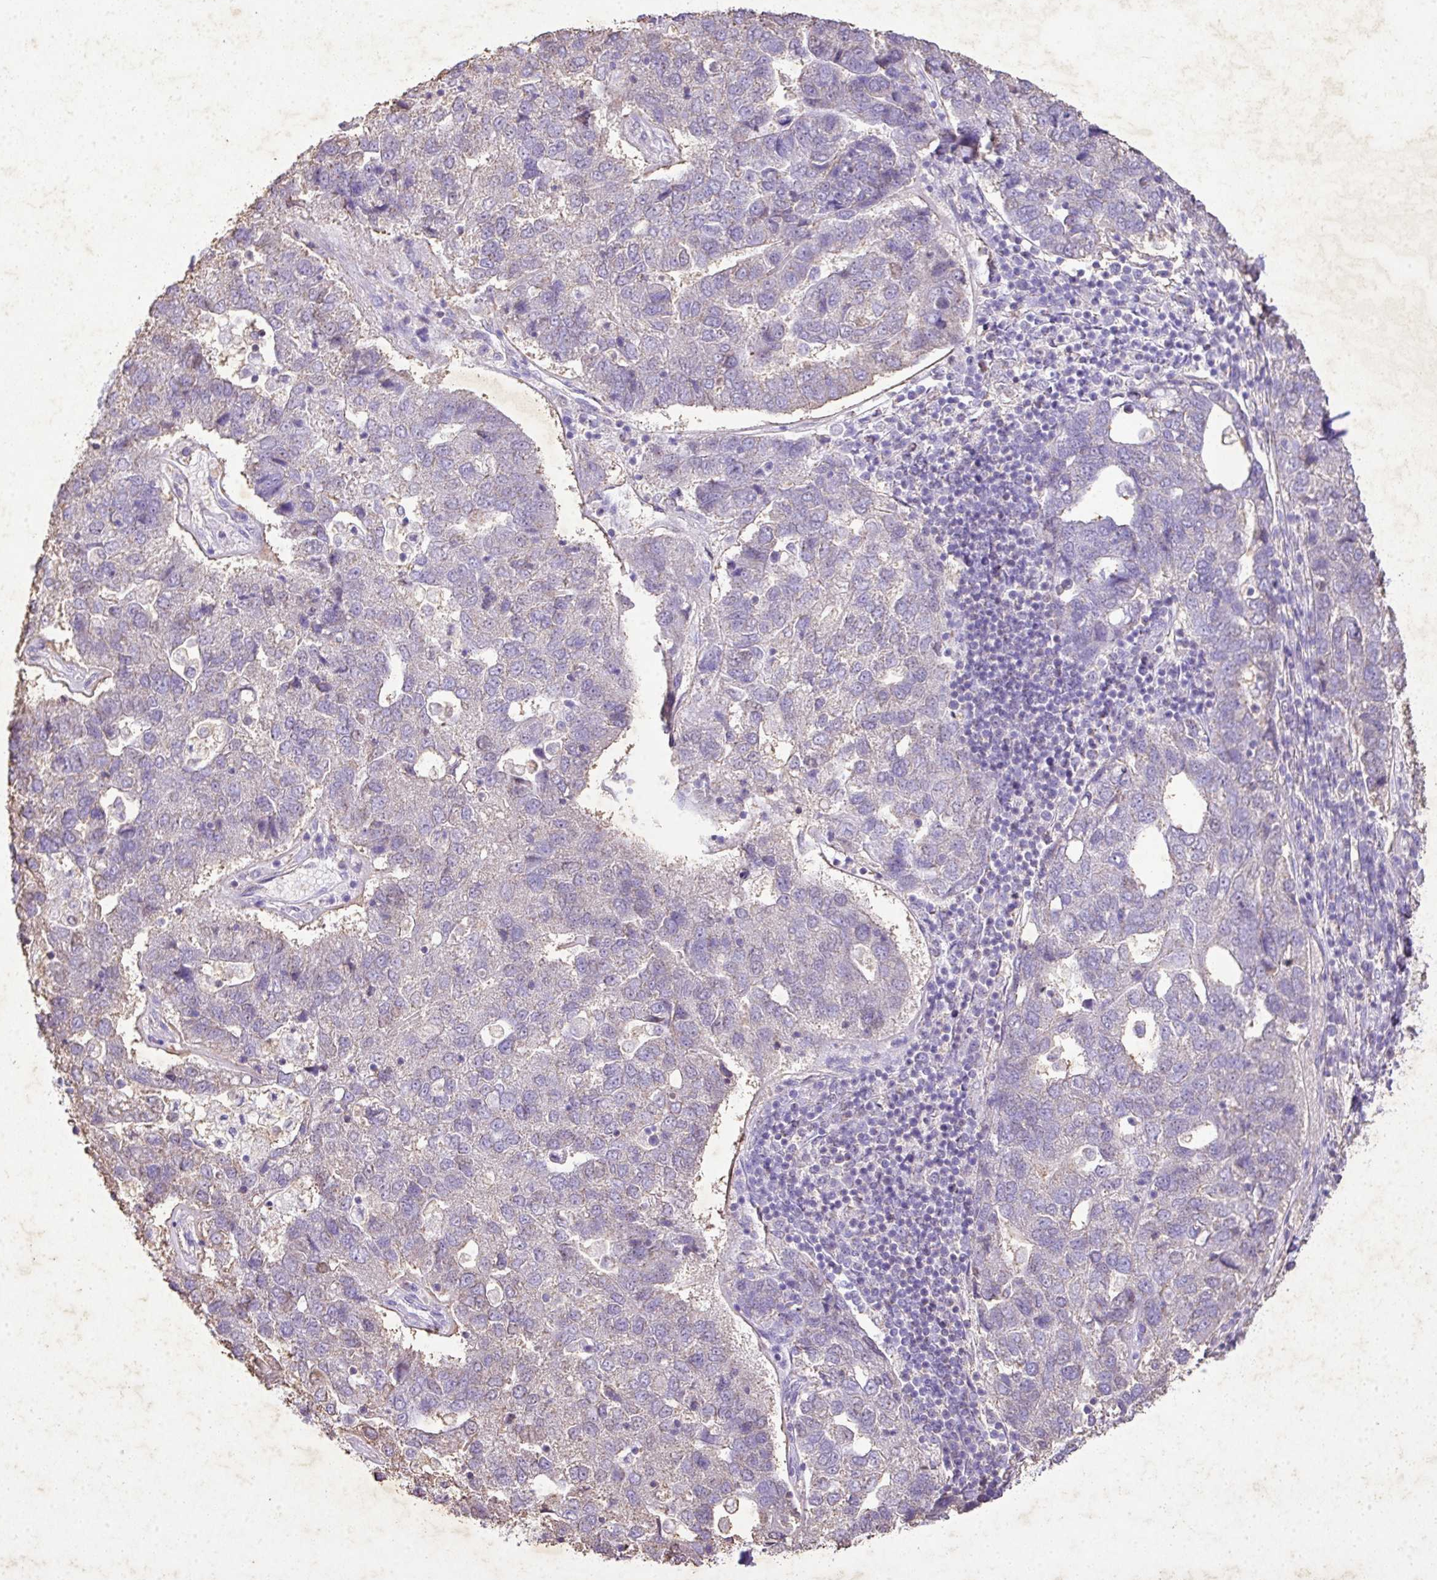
{"staining": {"intensity": "negative", "quantity": "none", "location": "none"}, "tissue": "pancreatic cancer", "cell_type": "Tumor cells", "image_type": "cancer", "snomed": [{"axis": "morphology", "description": "Adenocarcinoma, NOS"}, {"axis": "topography", "description": "Pancreas"}], "caption": "Immunohistochemical staining of human pancreatic cancer shows no significant positivity in tumor cells. (DAB (3,3'-diaminobenzidine) immunohistochemistry (IHC) with hematoxylin counter stain).", "gene": "KCNJ11", "patient": {"sex": "female", "age": 61}}